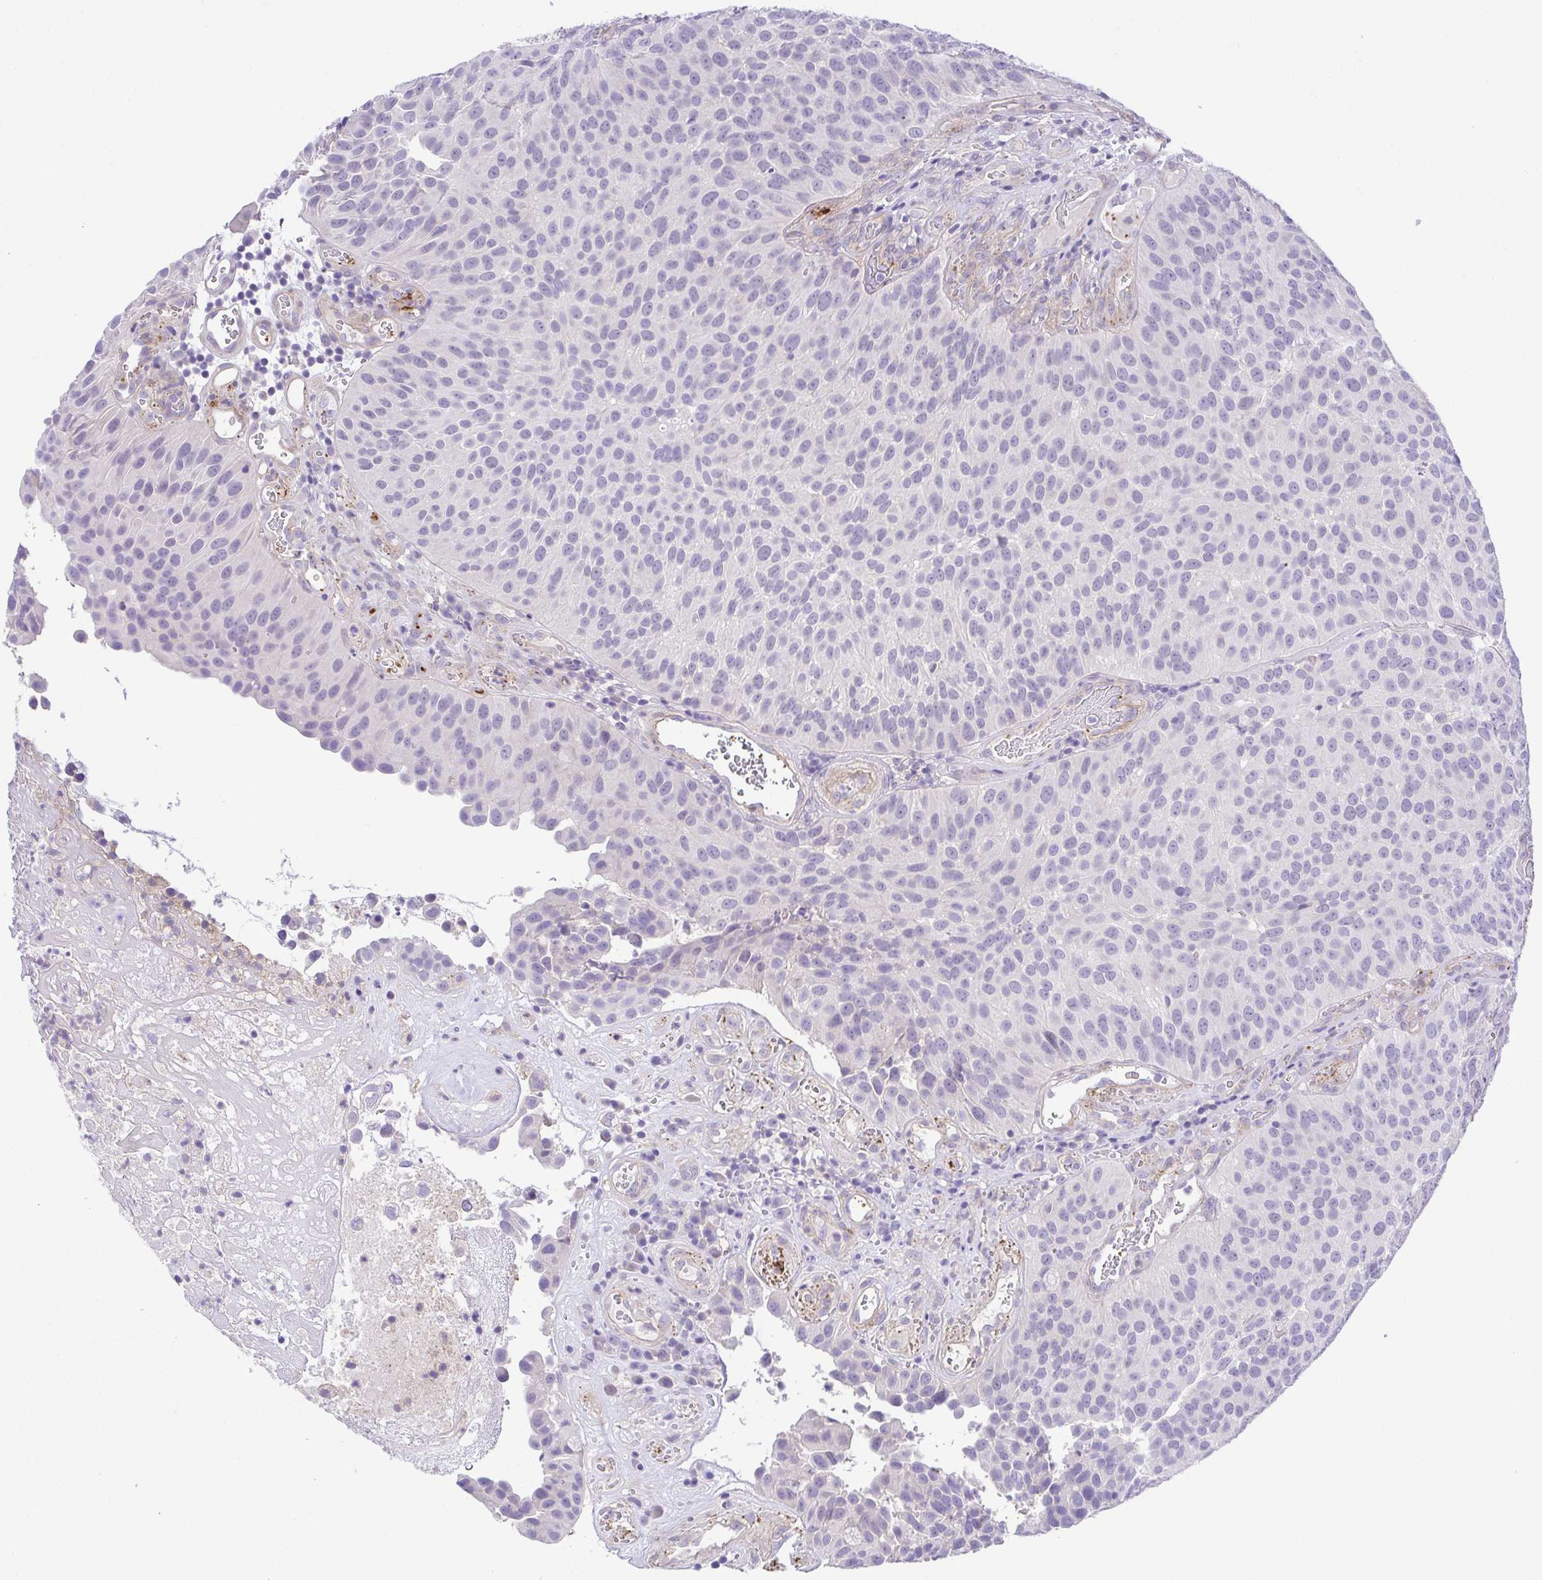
{"staining": {"intensity": "negative", "quantity": "none", "location": "none"}, "tissue": "urothelial cancer", "cell_type": "Tumor cells", "image_type": "cancer", "snomed": [{"axis": "morphology", "description": "Urothelial carcinoma, Low grade"}, {"axis": "topography", "description": "Urinary bladder"}], "caption": "DAB immunohistochemical staining of human low-grade urothelial carcinoma reveals no significant expression in tumor cells.", "gene": "PRR14L", "patient": {"sex": "male", "age": 76}}